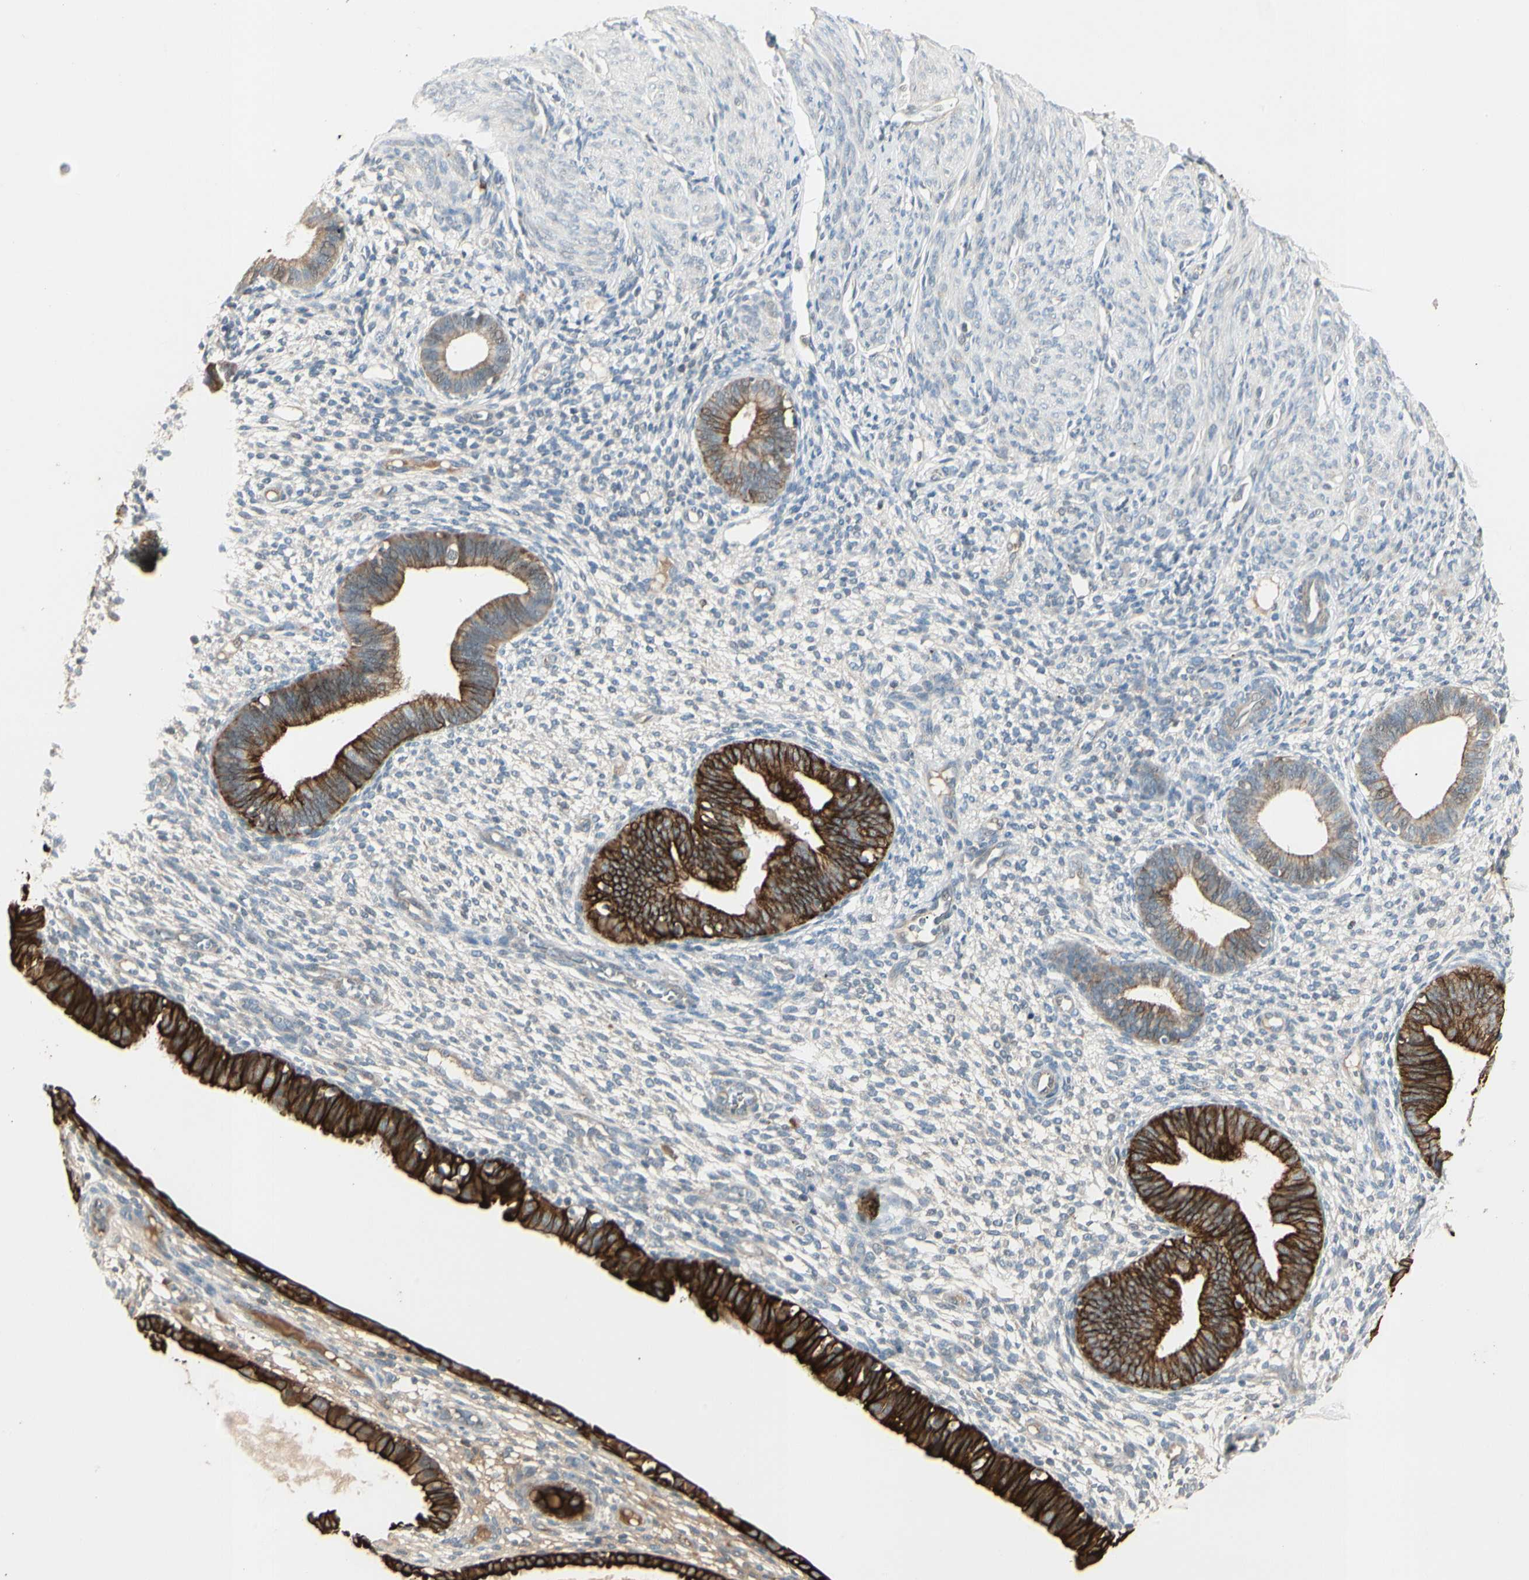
{"staining": {"intensity": "negative", "quantity": "none", "location": "none"}, "tissue": "endometrium", "cell_type": "Cells in endometrial stroma", "image_type": "normal", "snomed": [{"axis": "morphology", "description": "Normal tissue, NOS"}, {"axis": "topography", "description": "Endometrium"}], "caption": "This is an immunohistochemistry (IHC) photomicrograph of unremarkable endometrium. There is no expression in cells in endometrial stroma.", "gene": "SKIL", "patient": {"sex": "female", "age": 61}}